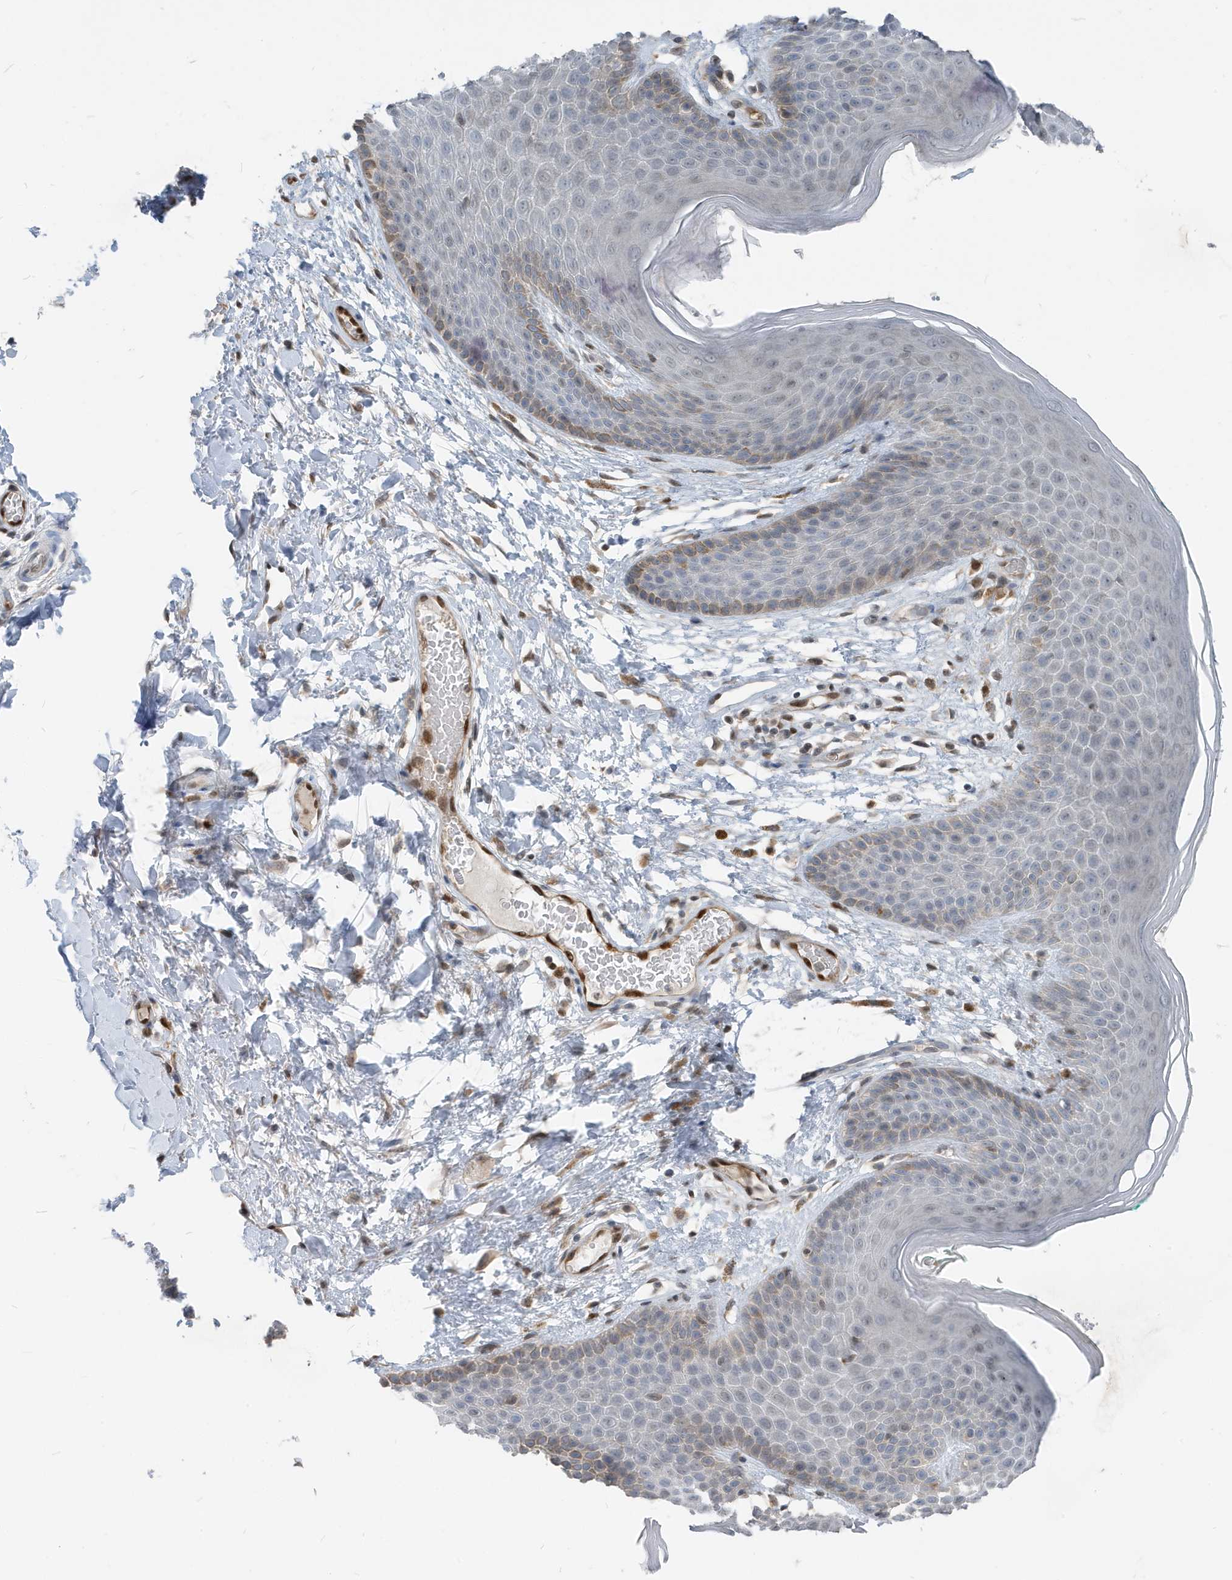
{"staining": {"intensity": "moderate", "quantity": "25%-75%", "location": "cytoplasmic/membranous"}, "tissue": "skin", "cell_type": "Epidermal cells", "image_type": "normal", "snomed": [{"axis": "morphology", "description": "Normal tissue, NOS"}, {"axis": "topography", "description": "Anal"}], "caption": "The micrograph reveals immunohistochemical staining of unremarkable skin. There is moderate cytoplasmic/membranous staining is appreciated in approximately 25%-75% of epidermal cells. Immunohistochemistry stains the protein in brown and the nuclei are stained blue.", "gene": "NCOA7", "patient": {"sex": "male", "age": 74}}